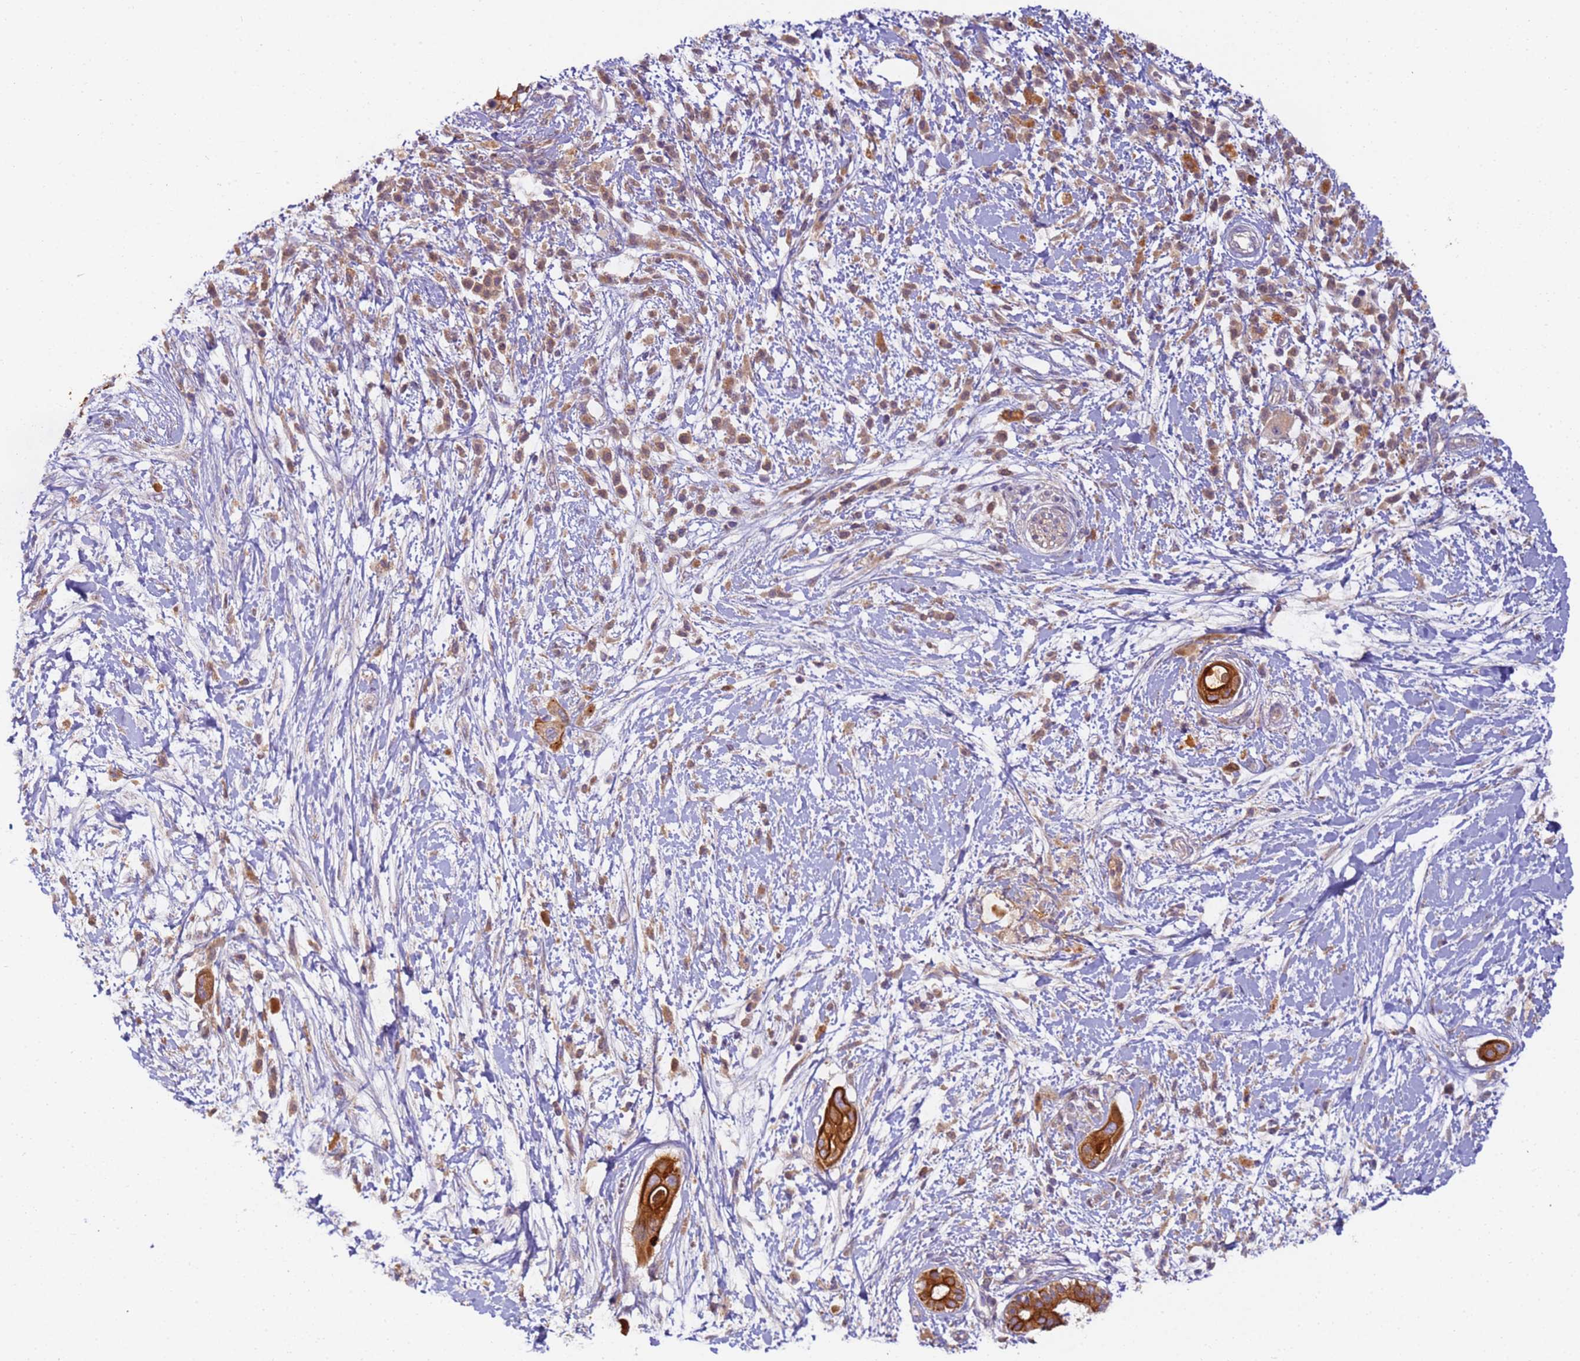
{"staining": {"intensity": "strong", "quantity": ">75%", "location": "cytoplasmic/membranous"}, "tissue": "pancreatic cancer", "cell_type": "Tumor cells", "image_type": "cancer", "snomed": [{"axis": "morphology", "description": "Adenocarcinoma, NOS"}, {"axis": "topography", "description": "Pancreas"}], "caption": "Immunohistochemical staining of human pancreatic cancer demonstrates high levels of strong cytoplasmic/membranous protein expression in approximately >75% of tumor cells.", "gene": "TIGAR", "patient": {"sex": "male", "age": 68}}